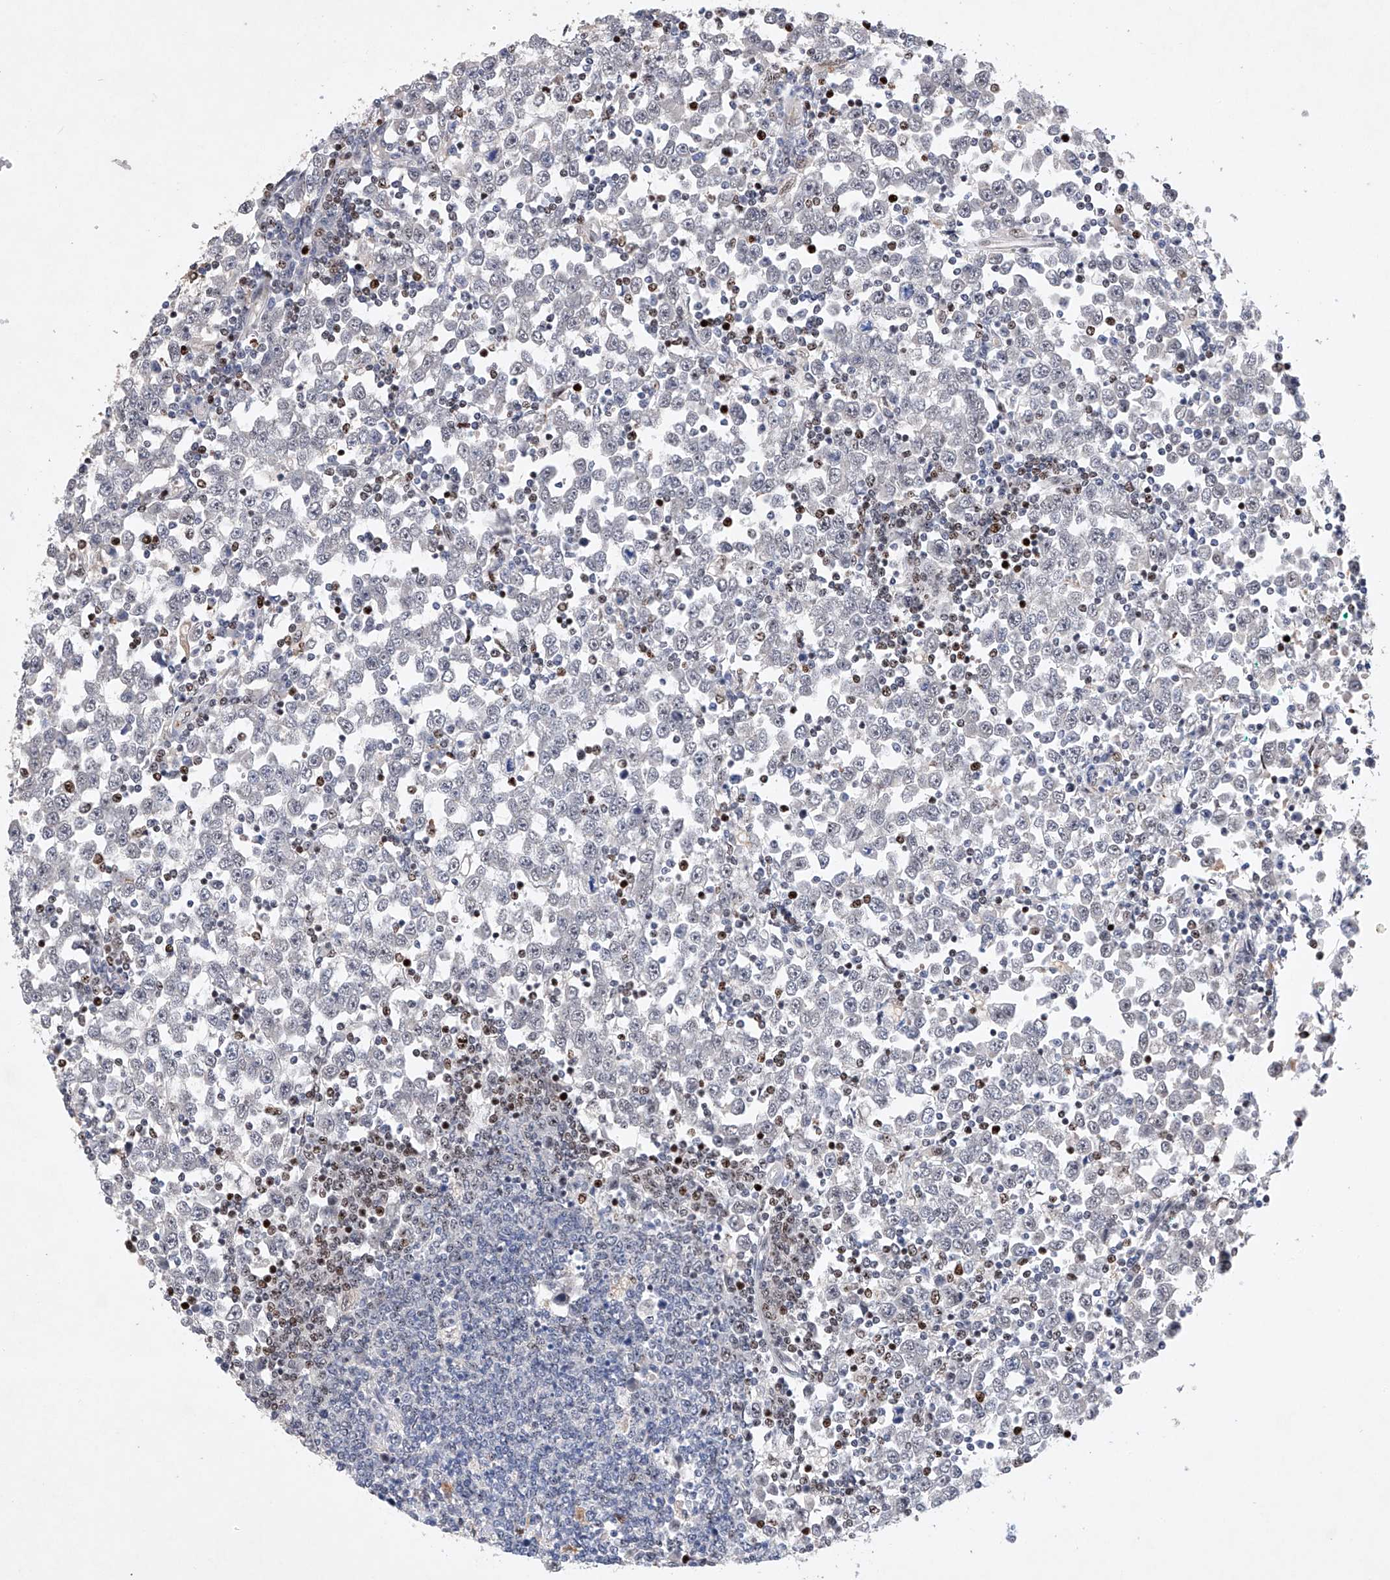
{"staining": {"intensity": "negative", "quantity": "none", "location": "none"}, "tissue": "testis cancer", "cell_type": "Tumor cells", "image_type": "cancer", "snomed": [{"axis": "morphology", "description": "Seminoma, NOS"}, {"axis": "topography", "description": "Testis"}], "caption": "Tumor cells are negative for protein expression in human seminoma (testis).", "gene": "AFG1L", "patient": {"sex": "male", "age": 65}}